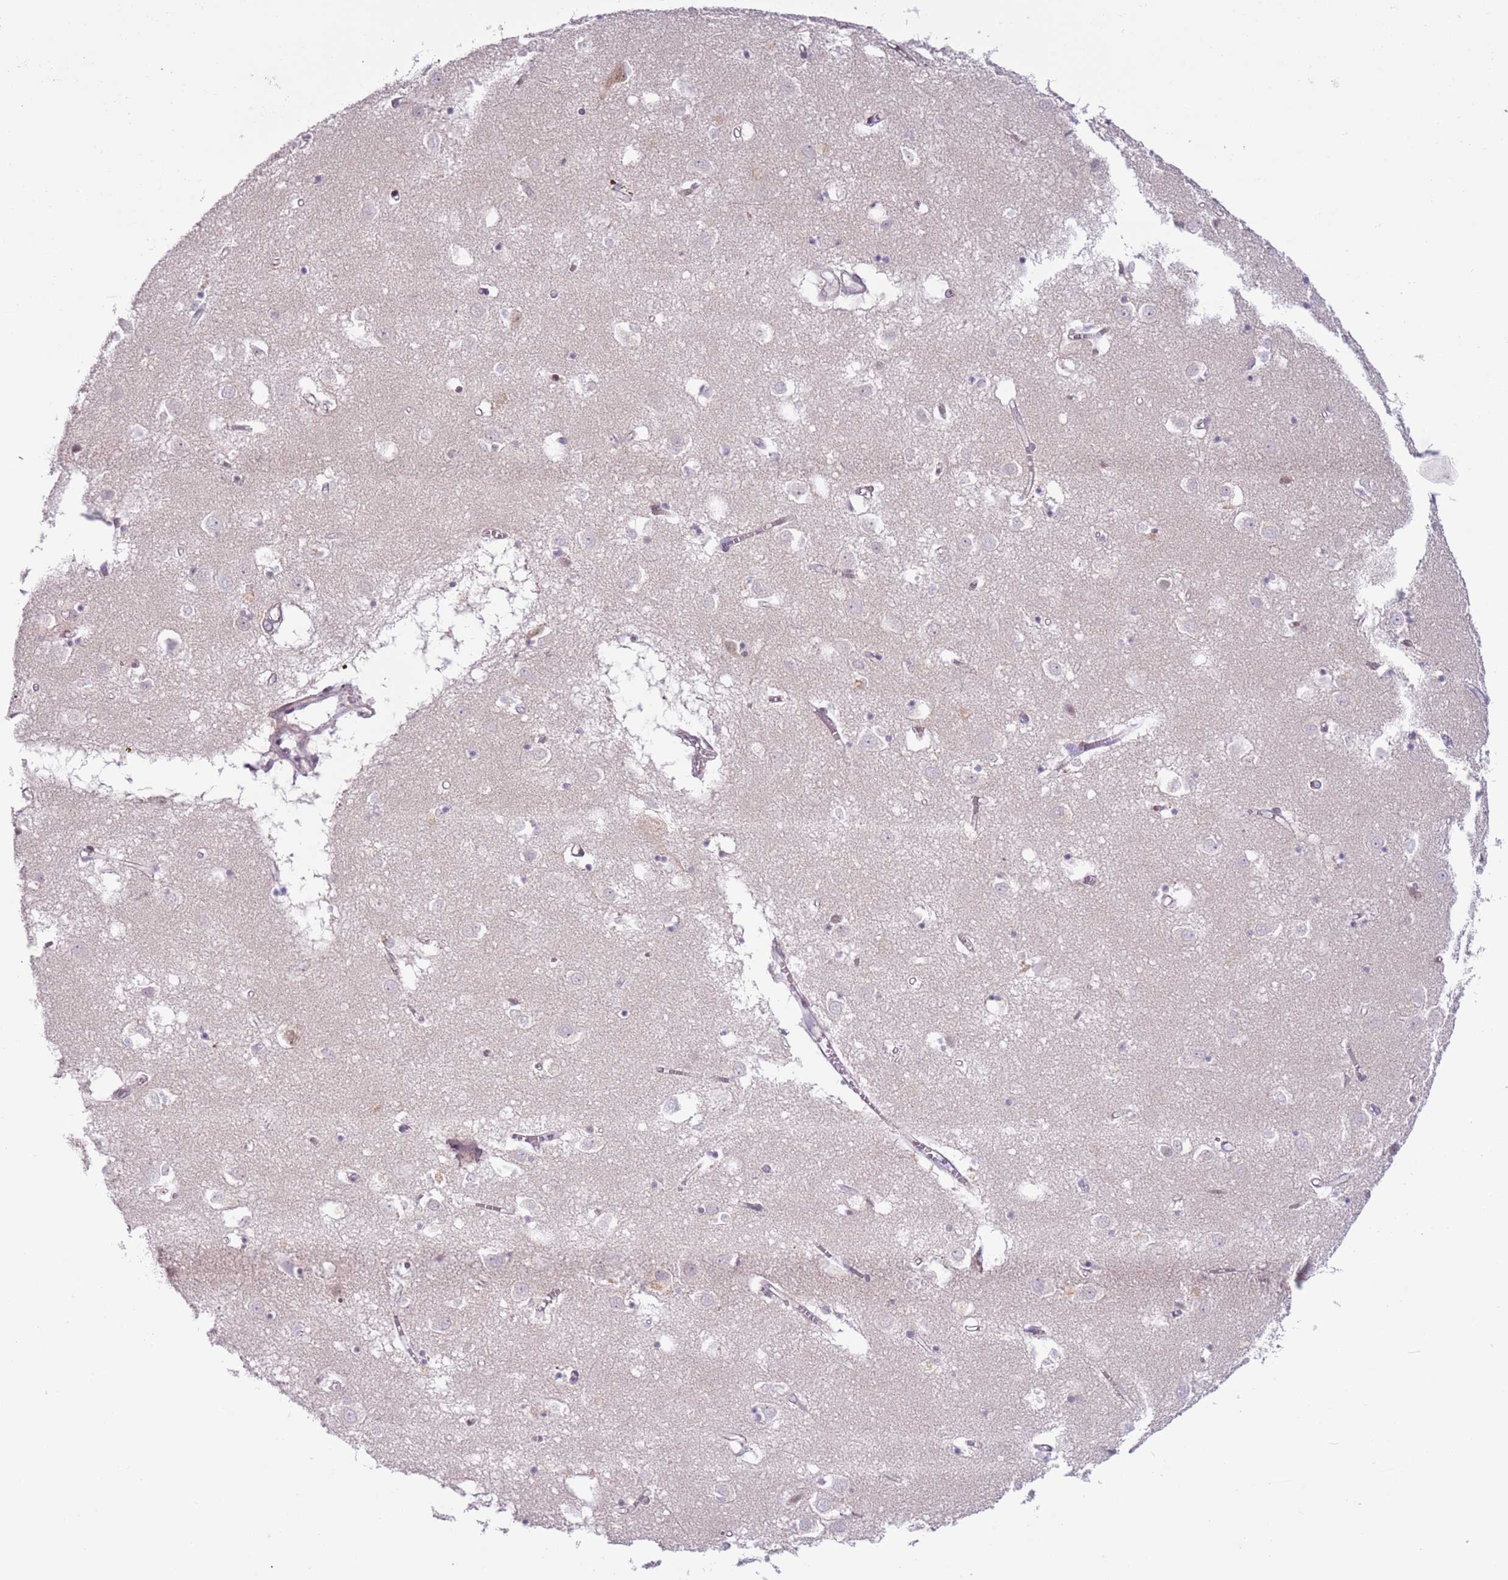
{"staining": {"intensity": "moderate", "quantity": "<25%", "location": "nuclear"}, "tissue": "caudate", "cell_type": "Glial cells", "image_type": "normal", "snomed": [{"axis": "morphology", "description": "Normal tissue, NOS"}, {"axis": "topography", "description": "Lateral ventricle wall"}], "caption": "Immunohistochemical staining of normal human caudate demonstrates low levels of moderate nuclear staining in about <25% of glial cells.", "gene": "MLLT11", "patient": {"sex": "male", "age": 70}}